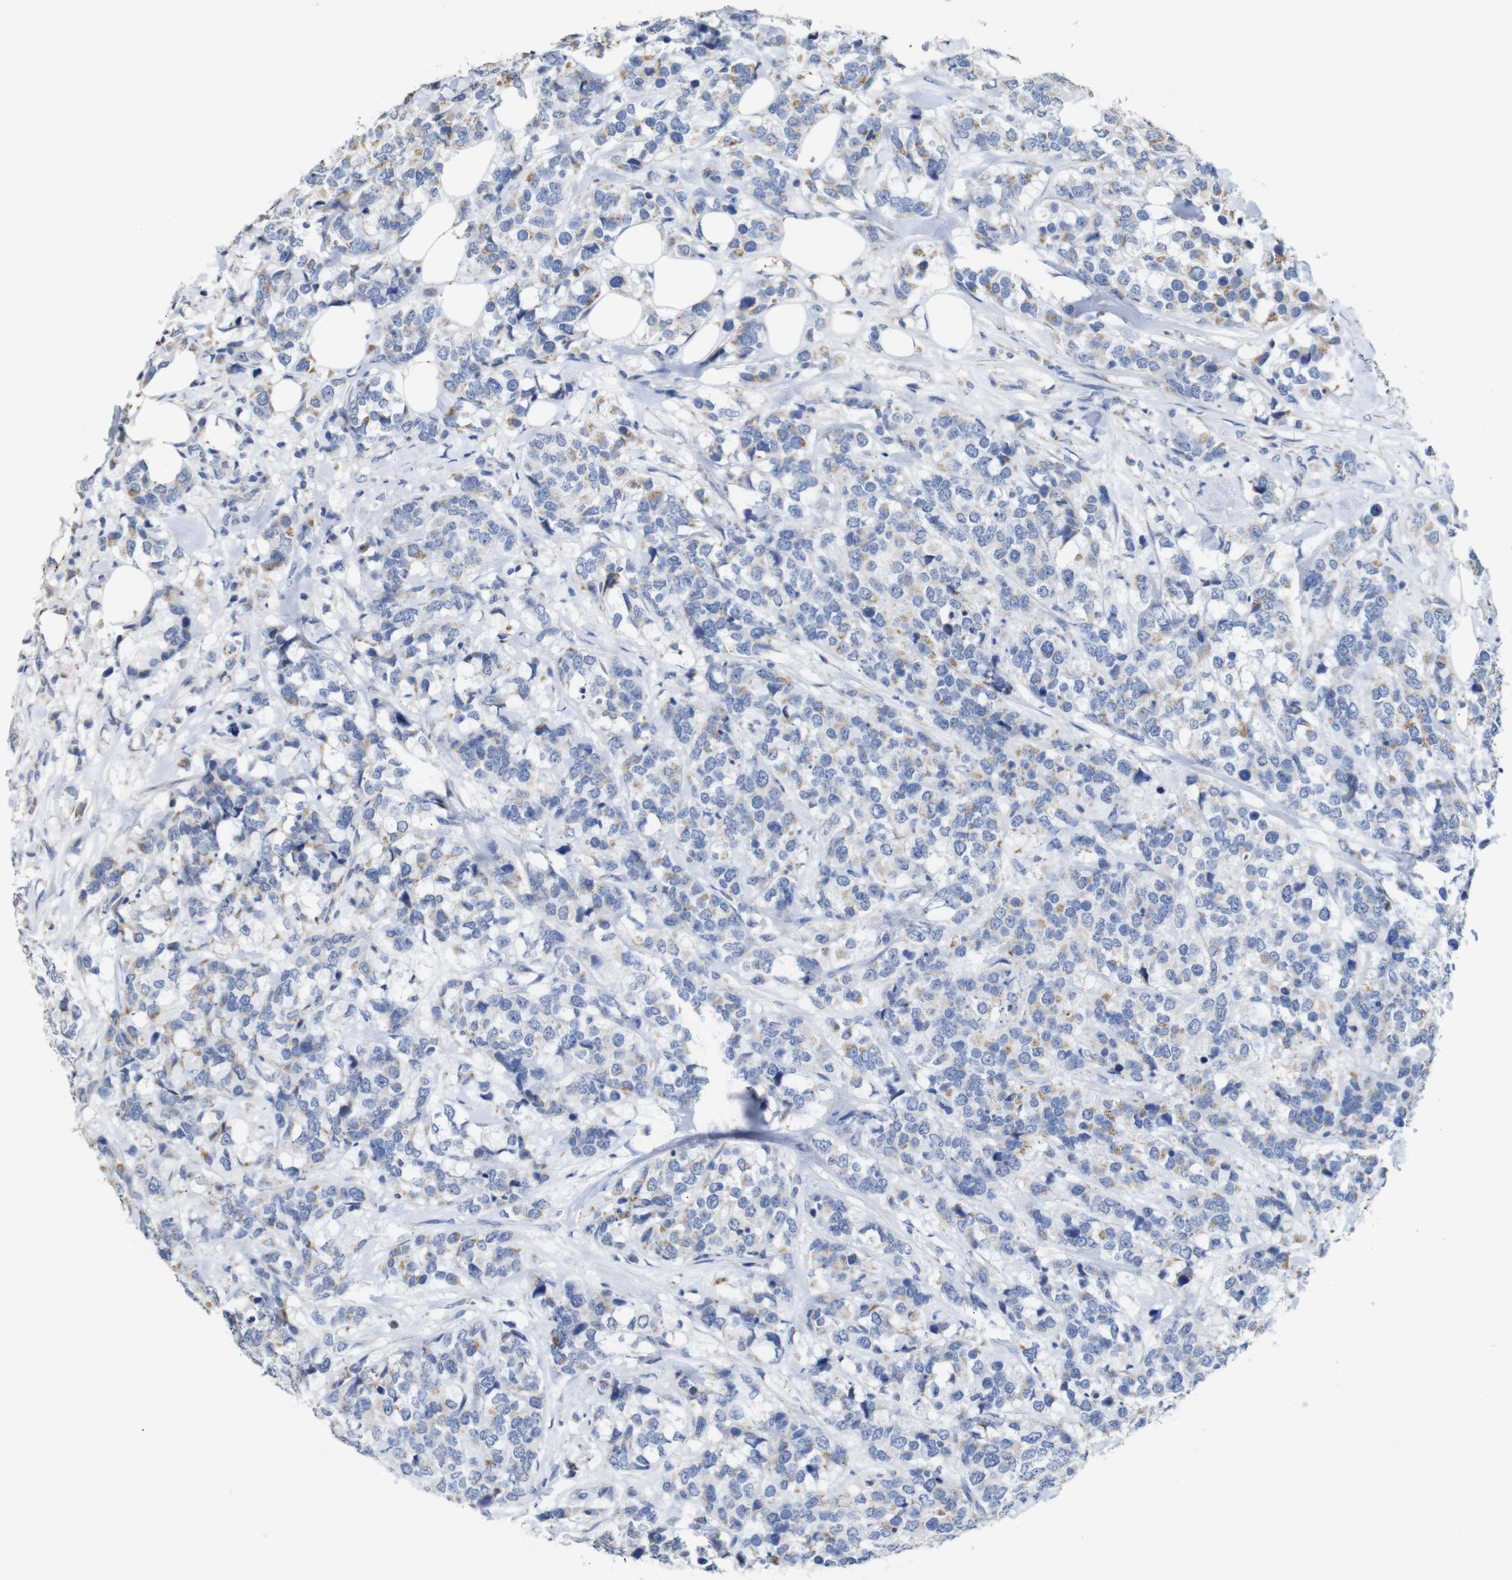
{"staining": {"intensity": "weak", "quantity": "<25%", "location": "cytoplasmic/membranous"}, "tissue": "breast cancer", "cell_type": "Tumor cells", "image_type": "cancer", "snomed": [{"axis": "morphology", "description": "Lobular carcinoma"}, {"axis": "topography", "description": "Breast"}], "caption": "Breast lobular carcinoma stained for a protein using immunohistochemistry demonstrates no positivity tumor cells.", "gene": "MAOA", "patient": {"sex": "female", "age": 59}}